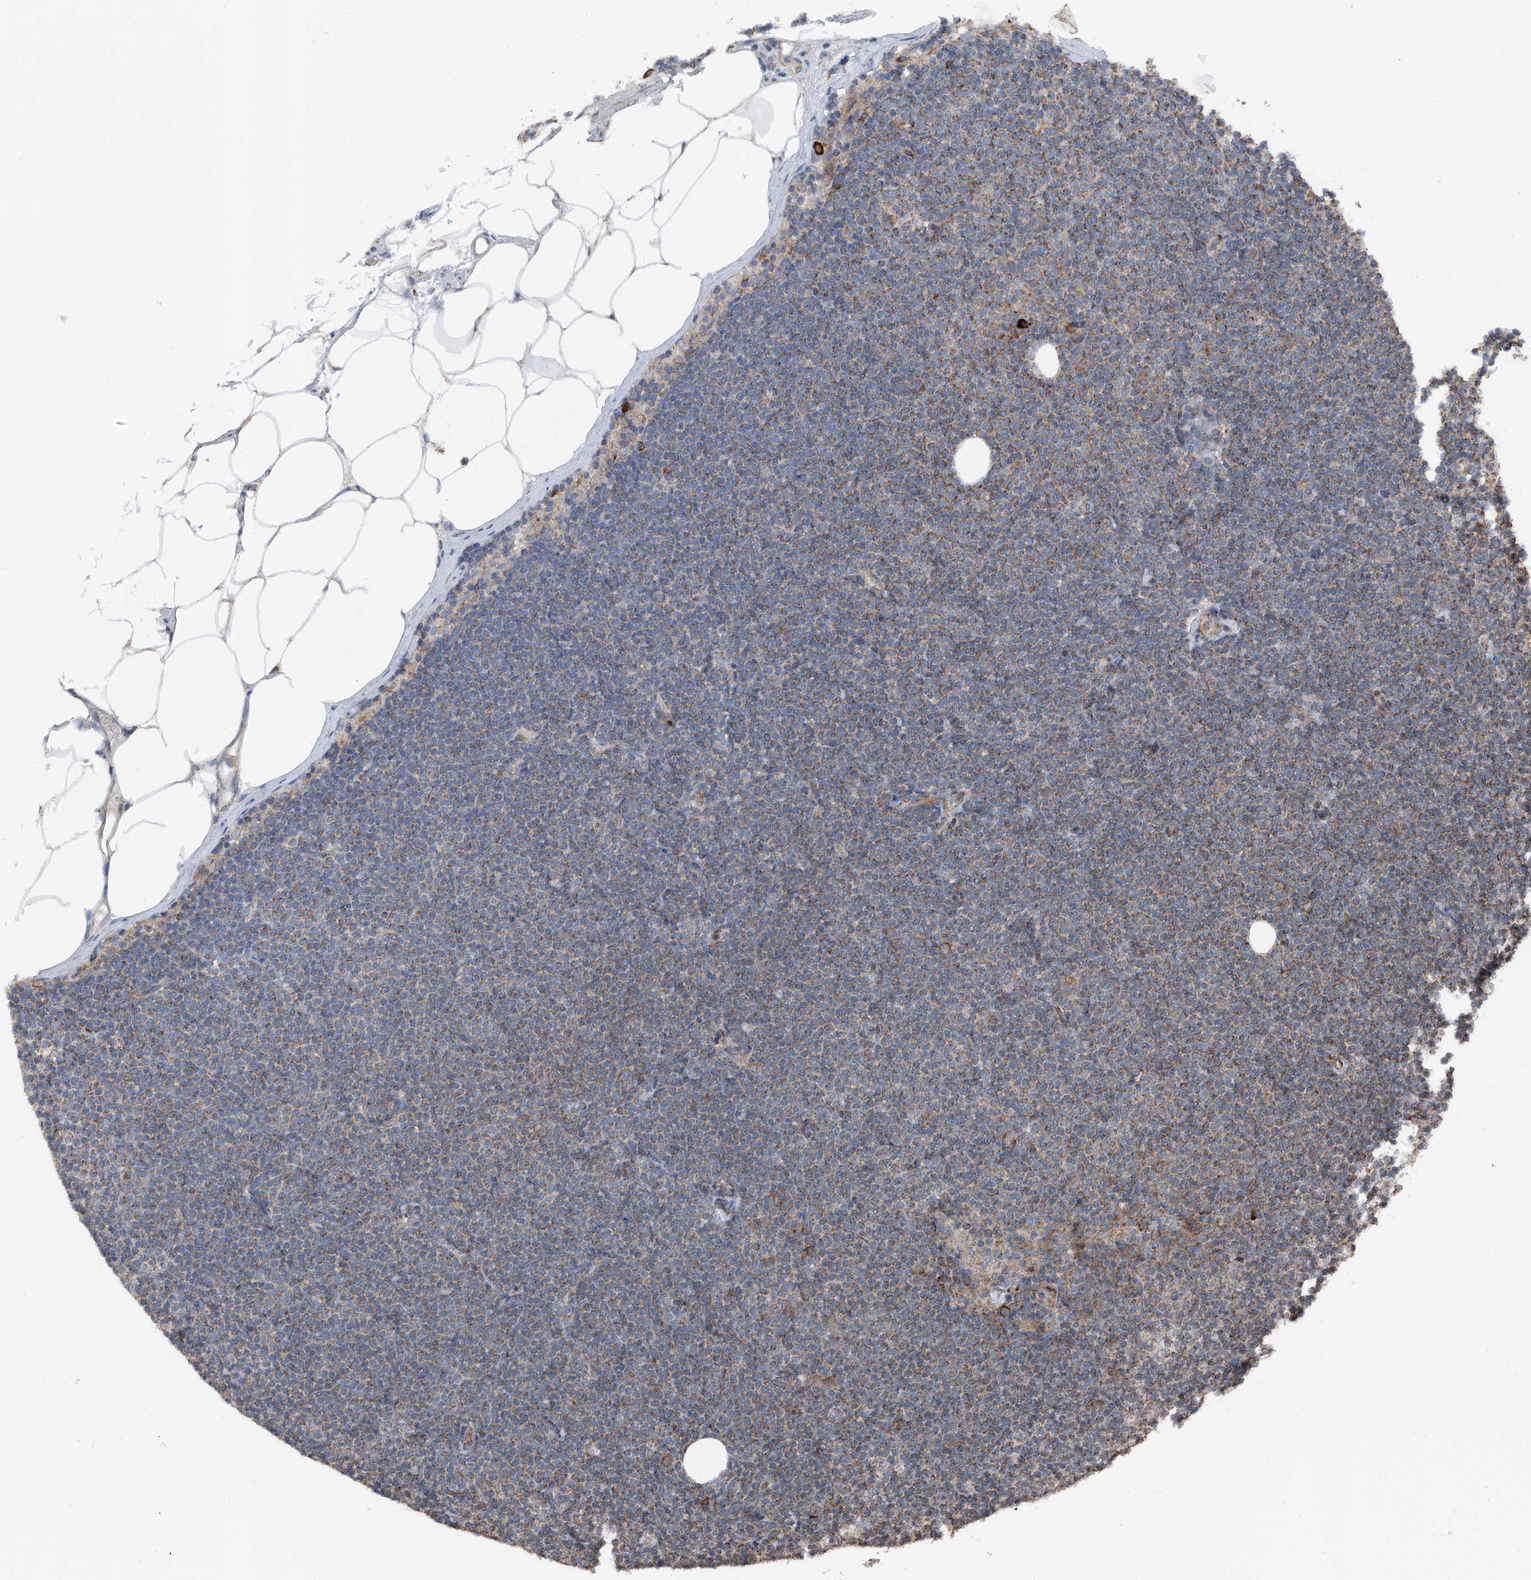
{"staining": {"intensity": "moderate", "quantity": "<25%", "location": "cytoplasmic/membranous"}, "tissue": "lymphoma", "cell_type": "Tumor cells", "image_type": "cancer", "snomed": [{"axis": "morphology", "description": "Malignant lymphoma, non-Hodgkin's type, Low grade"}, {"axis": "topography", "description": "Lymph node"}], "caption": "Moderate cytoplasmic/membranous protein expression is identified in approximately <25% of tumor cells in low-grade malignant lymphoma, non-Hodgkin's type.", "gene": "LIMK1", "patient": {"sex": "female", "age": 53}}